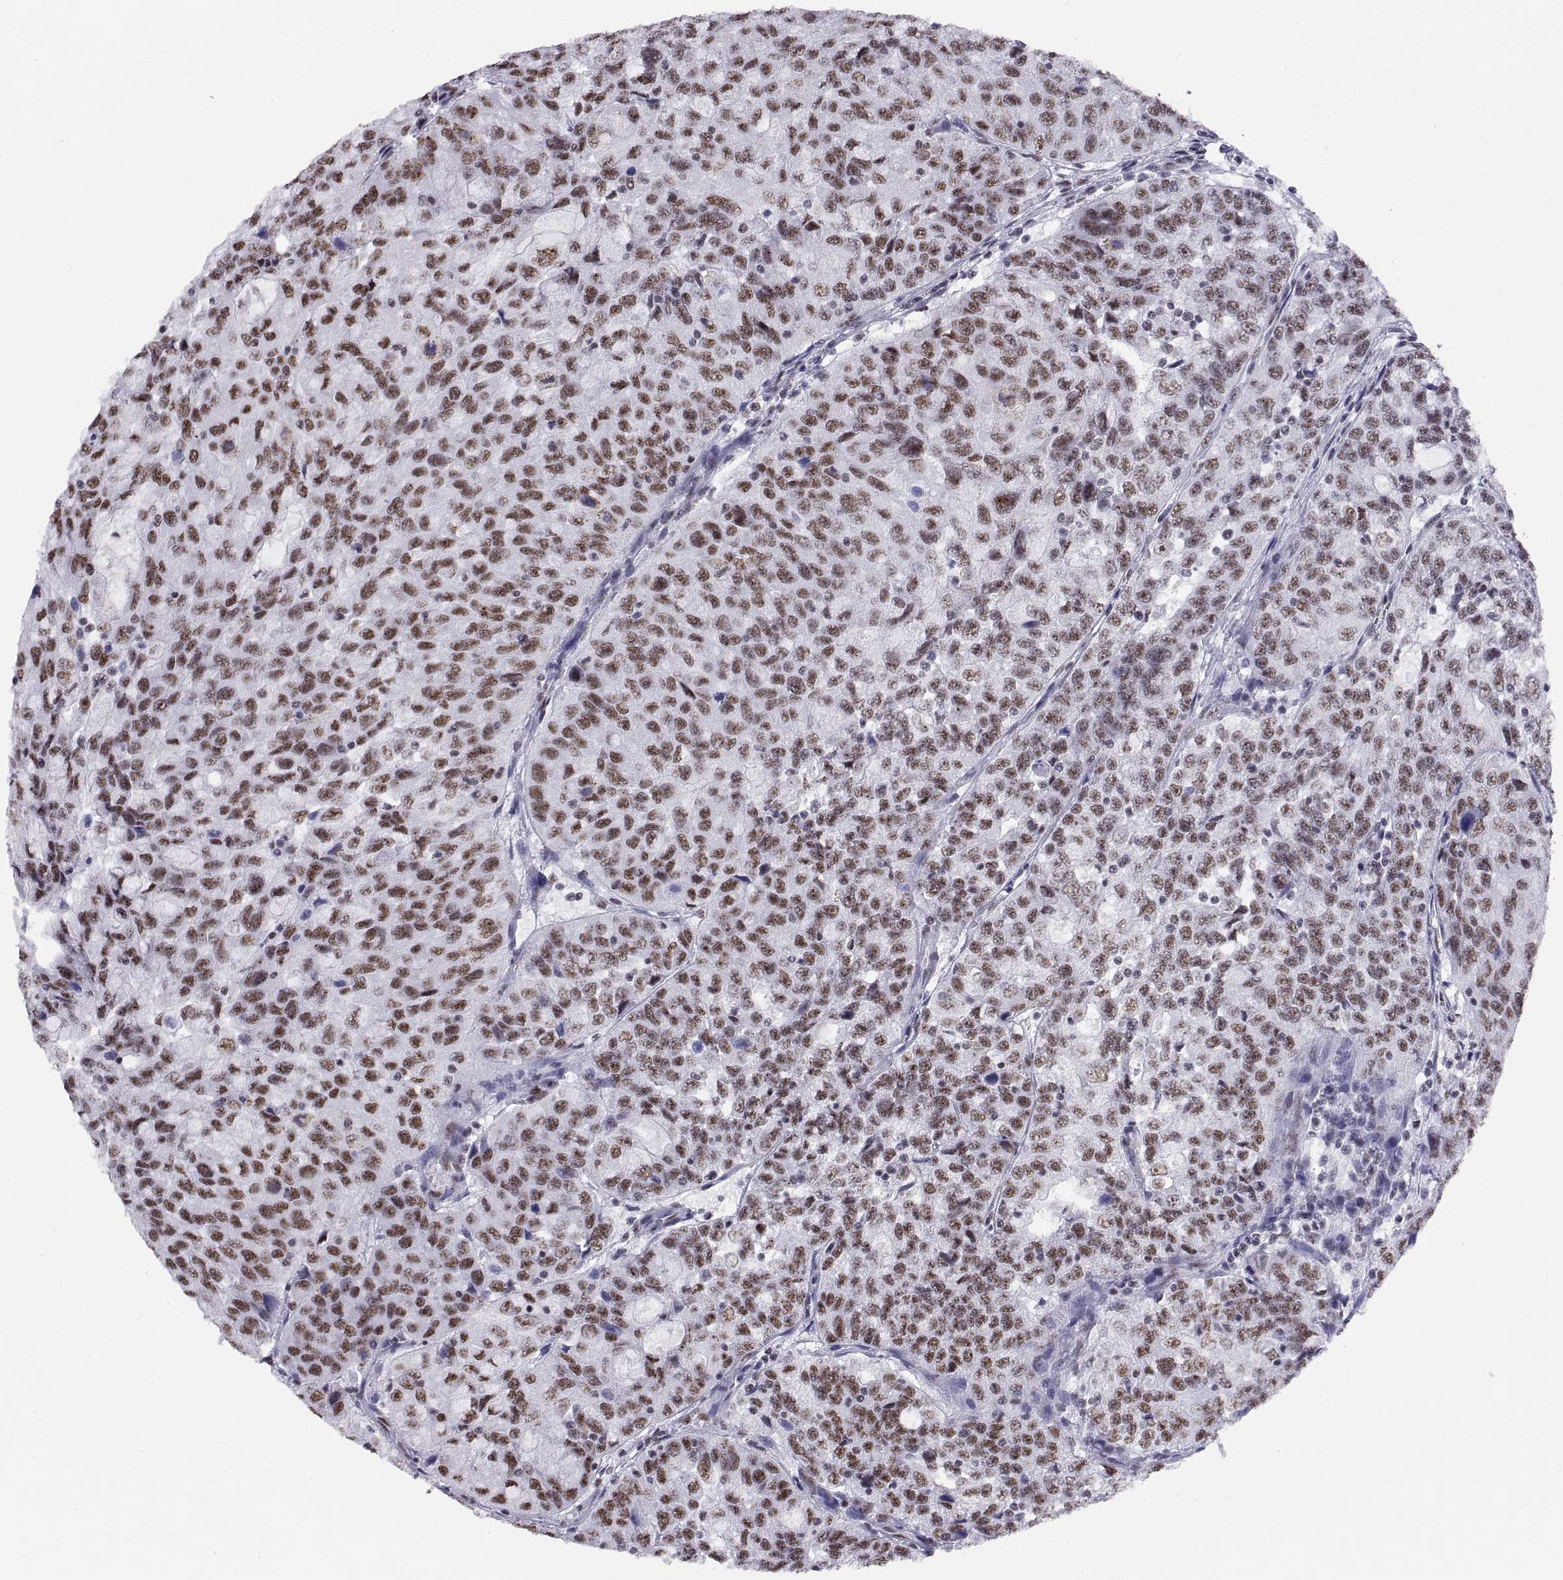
{"staining": {"intensity": "strong", "quantity": ">75%", "location": "nuclear"}, "tissue": "urothelial cancer", "cell_type": "Tumor cells", "image_type": "cancer", "snomed": [{"axis": "morphology", "description": "Urothelial carcinoma, NOS"}, {"axis": "morphology", "description": "Urothelial carcinoma, High grade"}, {"axis": "topography", "description": "Urinary bladder"}], "caption": "IHC staining of urothelial cancer, which shows high levels of strong nuclear staining in approximately >75% of tumor cells indicating strong nuclear protein positivity. The staining was performed using DAB (3,3'-diaminobenzidine) (brown) for protein detection and nuclei were counterstained in hematoxylin (blue).", "gene": "NEUROD6", "patient": {"sex": "female", "age": 73}}